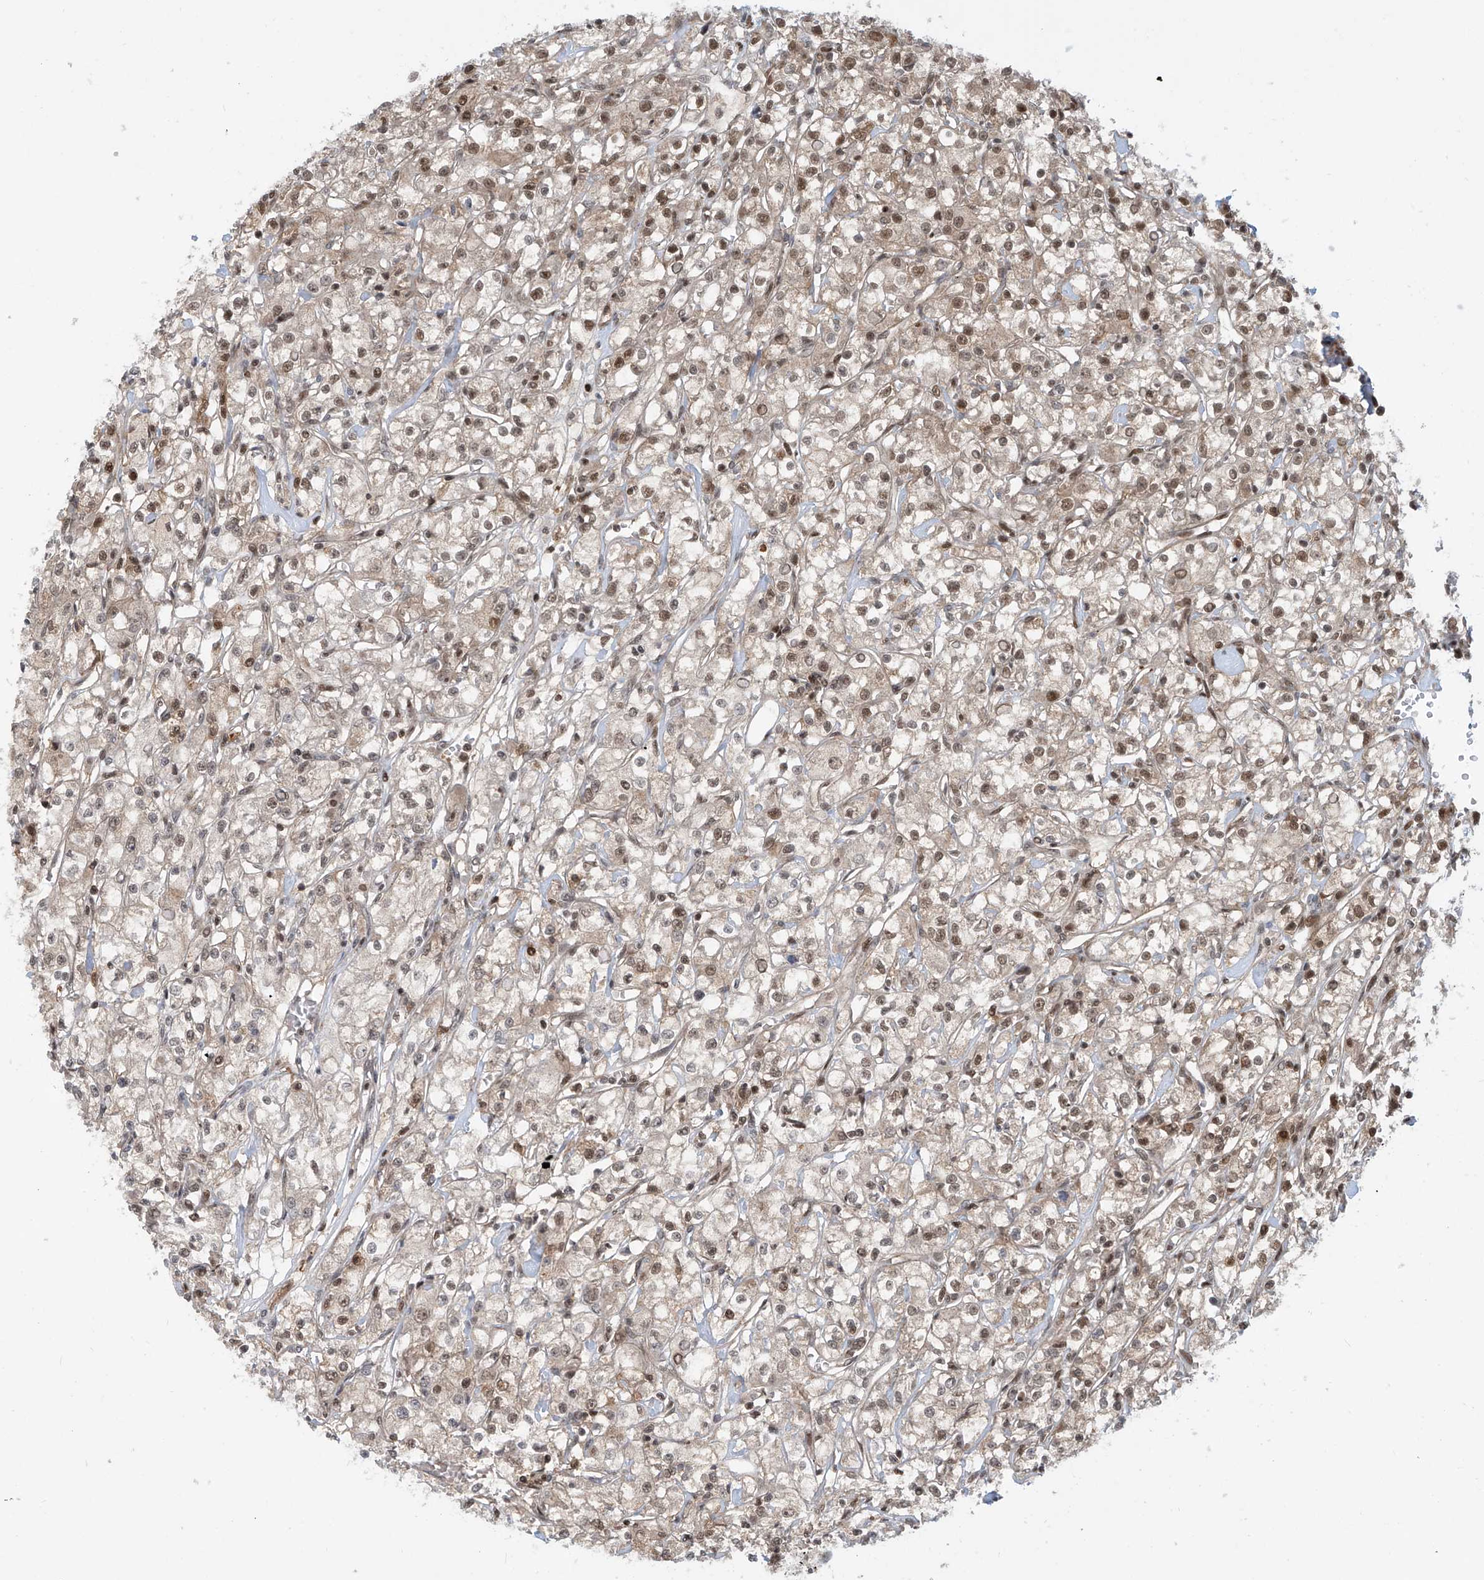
{"staining": {"intensity": "moderate", "quantity": ">75%", "location": "cytoplasmic/membranous,nuclear"}, "tissue": "renal cancer", "cell_type": "Tumor cells", "image_type": "cancer", "snomed": [{"axis": "morphology", "description": "Adenocarcinoma, NOS"}, {"axis": "topography", "description": "Kidney"}], "caption": "Protein expression analysis of human renal cancer reveals moderate cytoplasmic/membranous and nuclear positivity in about >75% of tumor cells.", "gene": "LAGE3", "patient": {"sex": "female", "age": 59}}